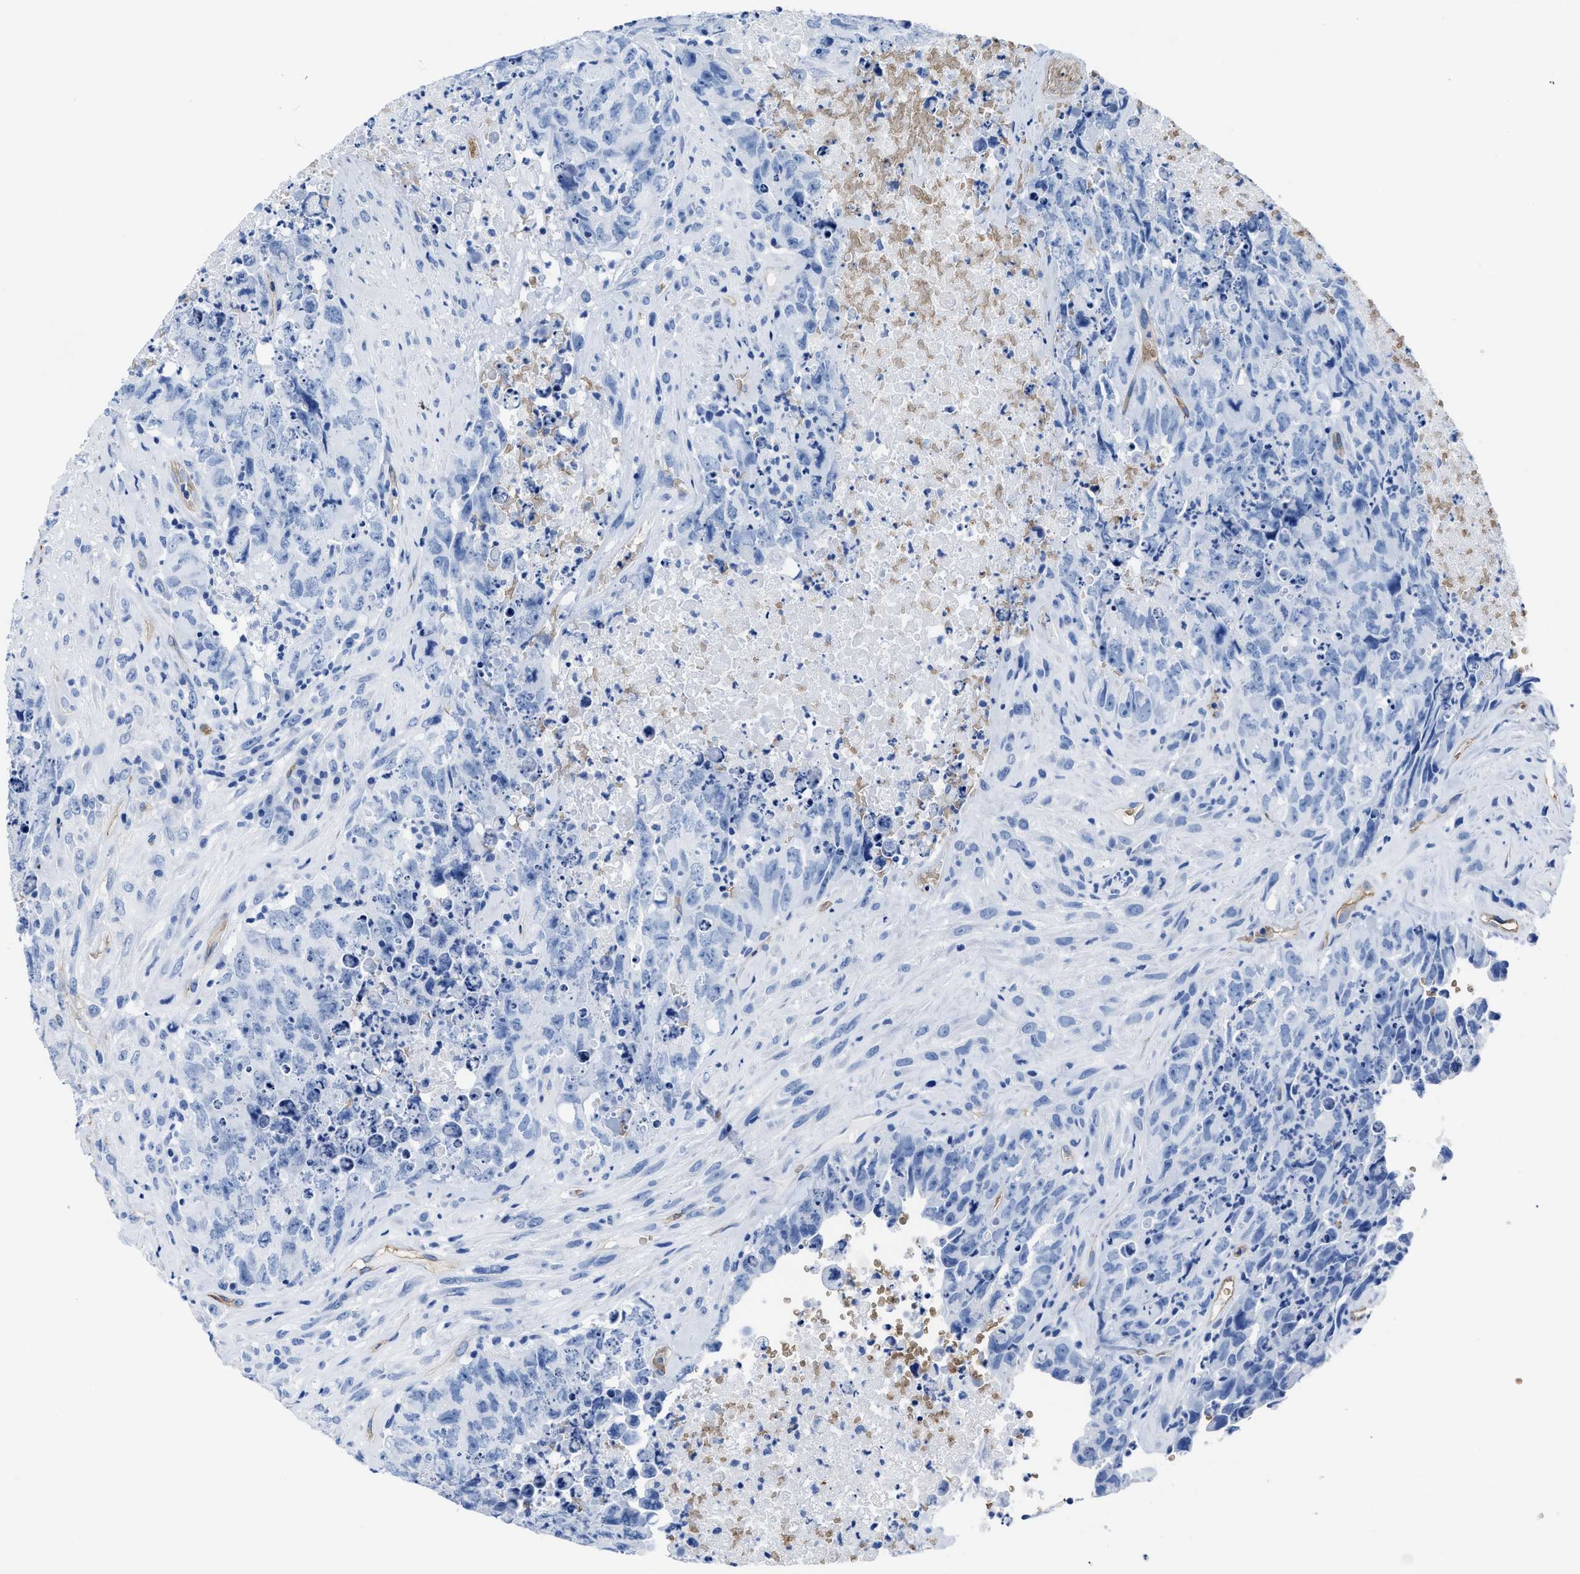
{"staining": {"intensity": "negative", "quantity": "none", "location": "none"}, "tissue": "testis cancer", "cell_type": "Tumor cells", "image_type": "cancer", "snomed": [{"axis": "morphology", "description": "Carcinoma, Embryonal, NOS"}, {"axis": "topography", "description": "Testis"}], "caption": "The IHC histopathology image has no significant positivity in tumor cells of testis cancer tissue.", "gene": "AQP1", "patient": {"sex": "male", "age": 32}}